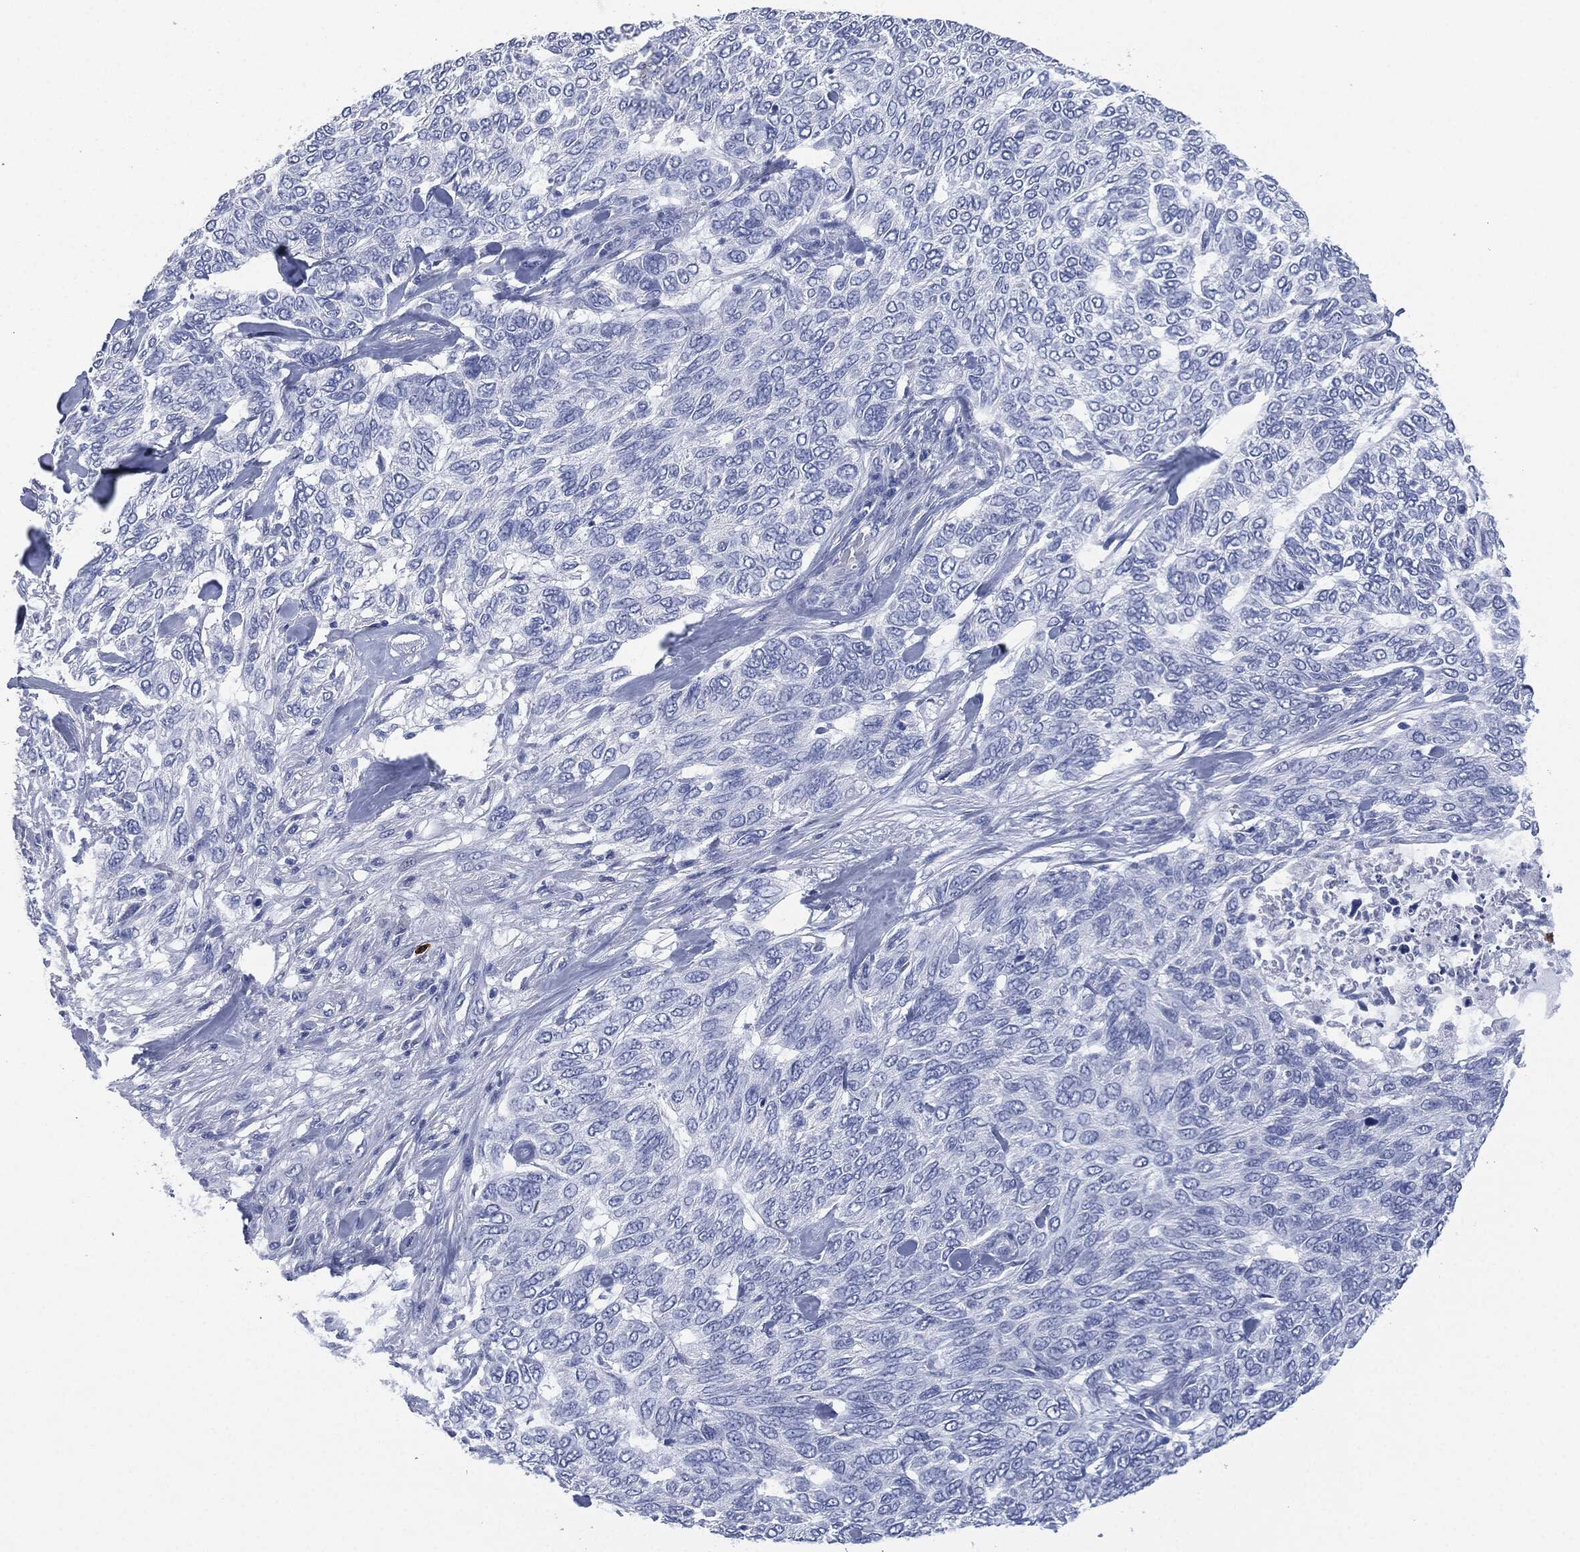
{"staining": {"intensity": "negative", "quantity": "none", "location": "none"}, "tissue": "skin cancer", "cell_type": "Tumor cells", "image_type": "cancer", "snomed": [{"axis": "morphology", "description": "Basal cell carcinoma"}, {"axis": "topography", "description": "Skin"}], "caption": "This is an immunohistochemistry image of skin basal cell carcinoma. There is no expression in tumor cells.", "gene": "CEACAM8", "patient": {"sex": "female", "age": 65}}